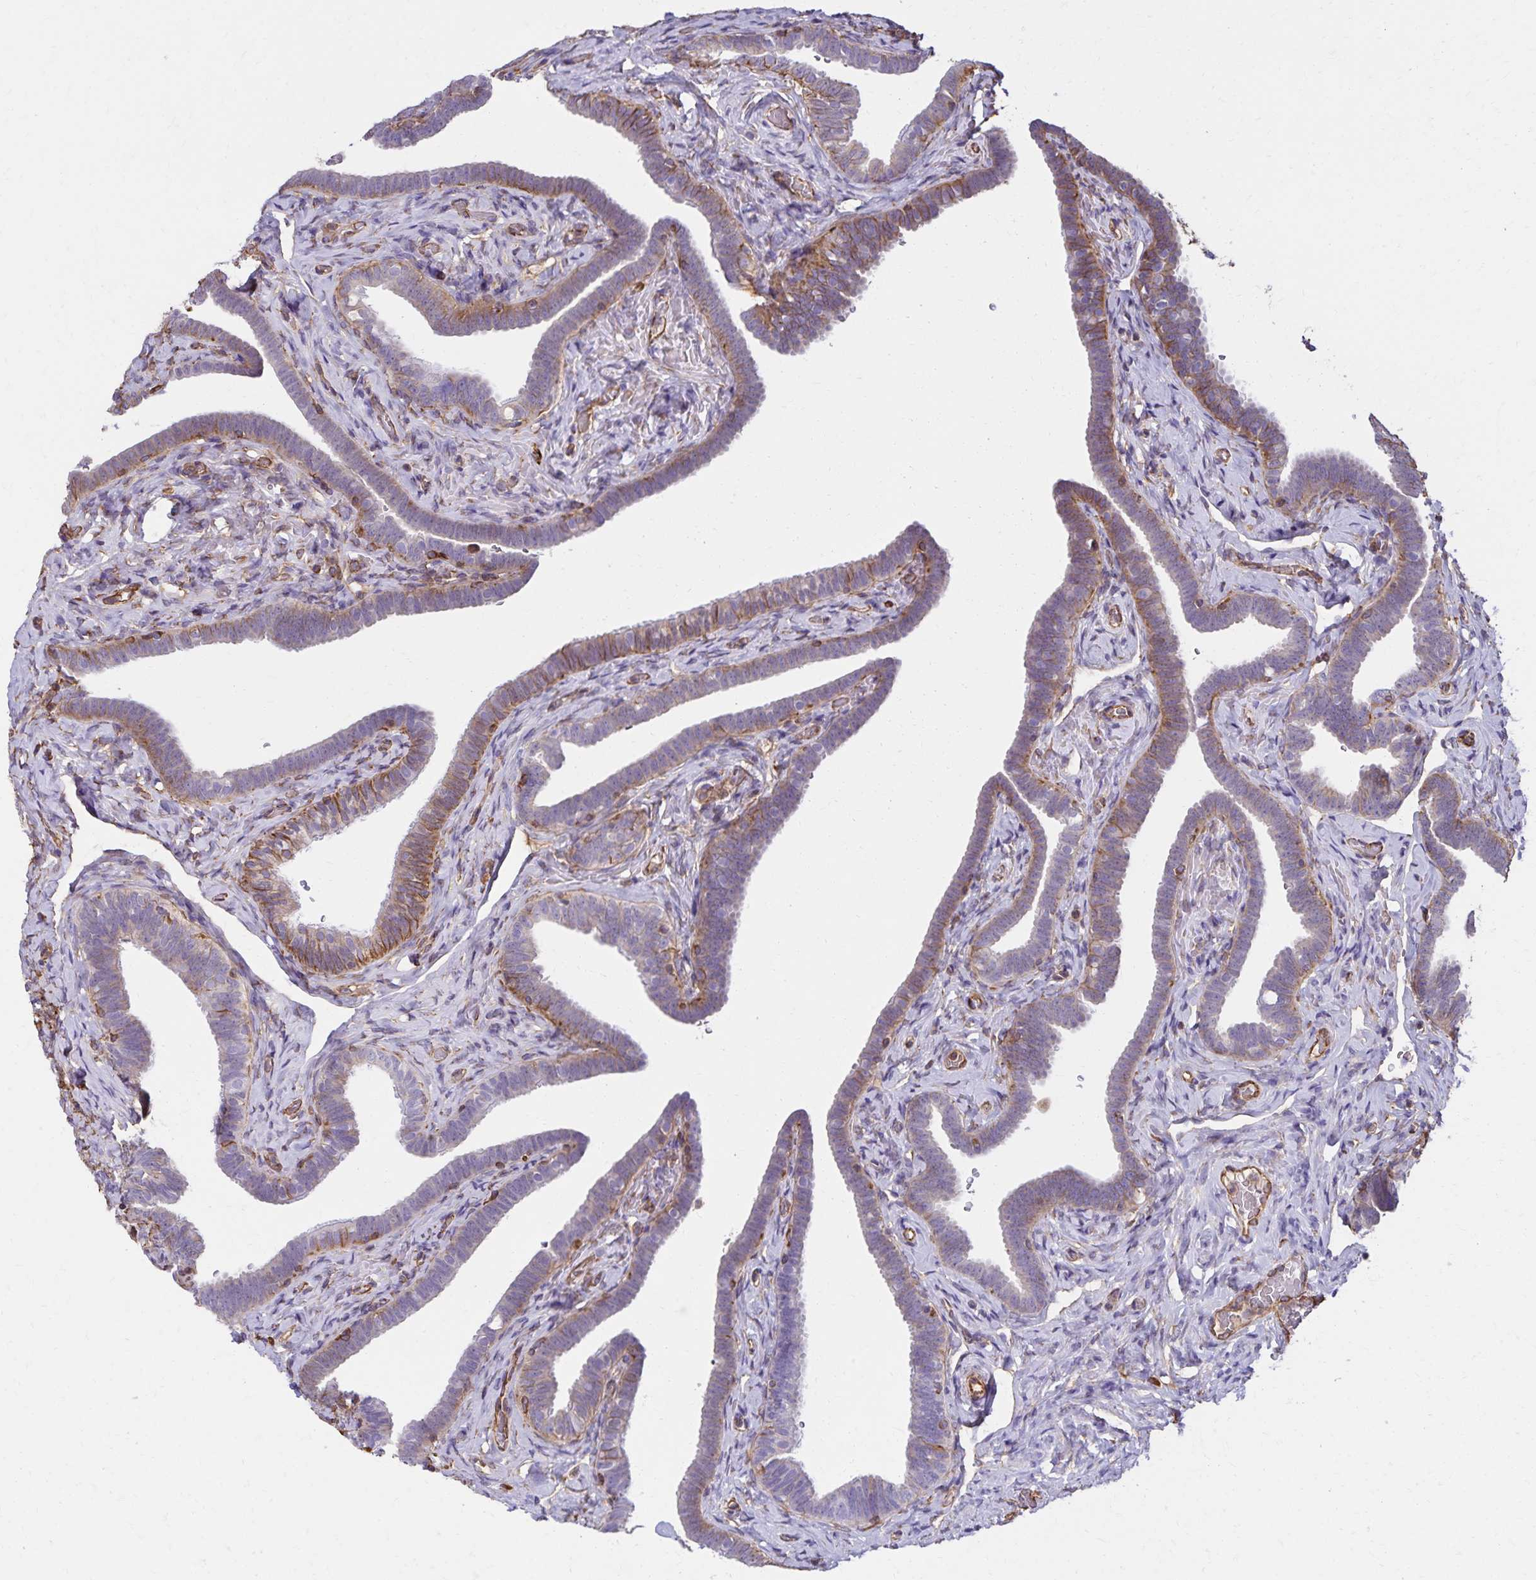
{"staining": {"intensity": "moderate", "quantity": "<25%", "location": "cytoplasmic/membranous"}, "tissue": "fallopian tube", "cell_type": "Glandular cells", "image_type": "normal", "snomed": [{"axis": "morphology", "description": "Normal tissue, NOS"}, {"axis": "topography", "description": "Fallopian tube"}], "caption": "IHC staining of normal fallopian tube, which reveals low levels of moderate cytoplasmic/membranous positivity in approximately <25% of glandular cells indicating moderate cytoplasmic/membranous protein staining. The staining was performed using DAB (brown) for protein detection and nuclei were counterstained in hematoxylin (blue).", "gene": "TRPV6", "patient": {"sex": "female", "age": 69}}